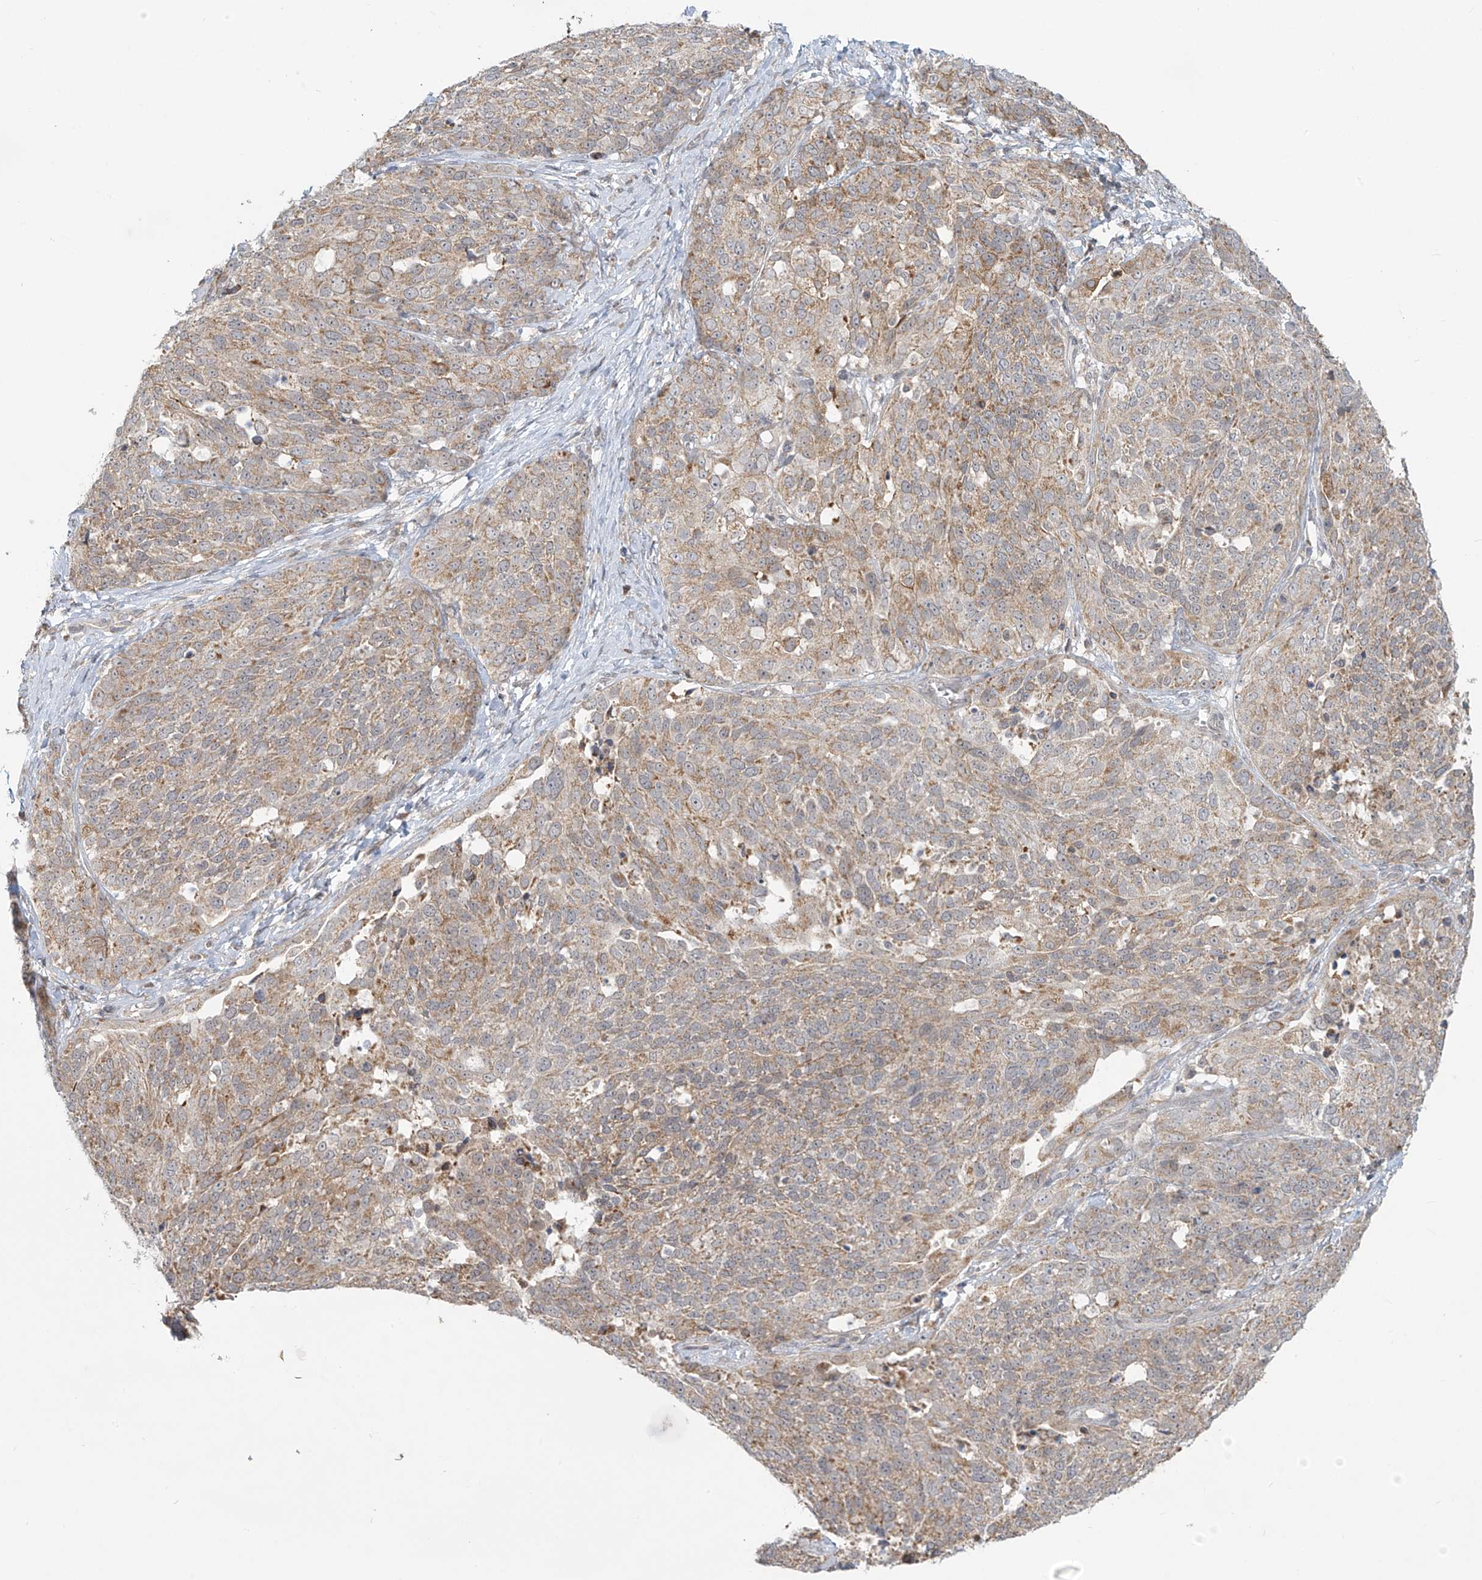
{"staining": {"intensity": "weak", "quantity": ">75%", "location": "cytoplasmic/membranous"}, "tissue": "ovarian cancer", "cell_type": "Tumor cells", "image_type": "cancer", "snomed": [{"axis": "morphology", "description": "Cystadenocarcinoma, serous, NOS"}, {"axis": "topography", "description": "Ovary"}], "caption": "Human ovarian serous cystadenocarcinoma stained with a protein marker displays weak staining in tumor cells.", "gene": "HDDC2", "patient": {"sex": "female", "age": 44}}